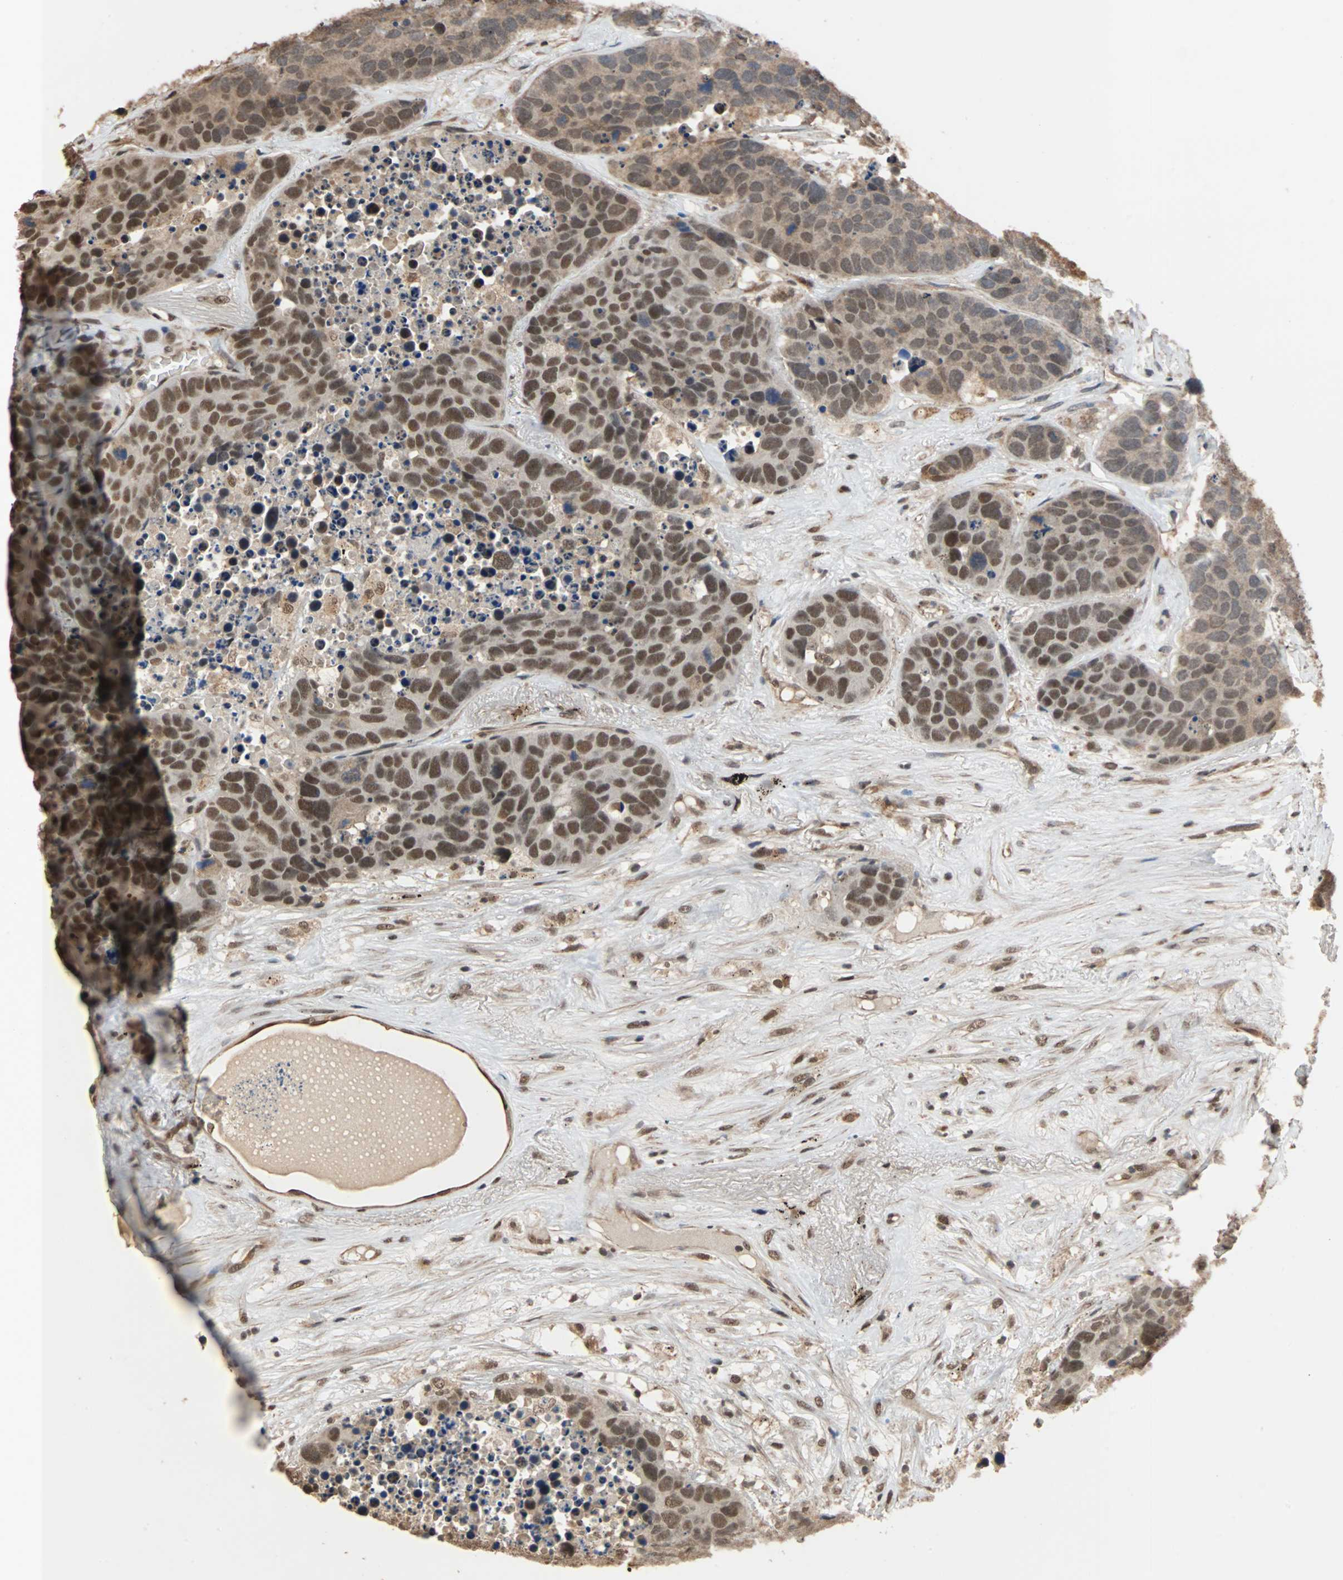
{"staining": {"intensity": "moderate", "quantity": ">75%", "location": "nuclear"}, "tissue": "carcinoid", "cell_type": "Tumor cells", "image_type": "cancer", "snomed": [{"axis": "morphology", "description": "Carcinoid, malignant, NOS"}, {"axis": "topography", "description": "Lung"}], "caption": "Carcinoid tissue displays moderate nuclear staining in about >75% of tumor cells", "gene": "CDC5L", "patient": {"sex": "male", "age": 60}}